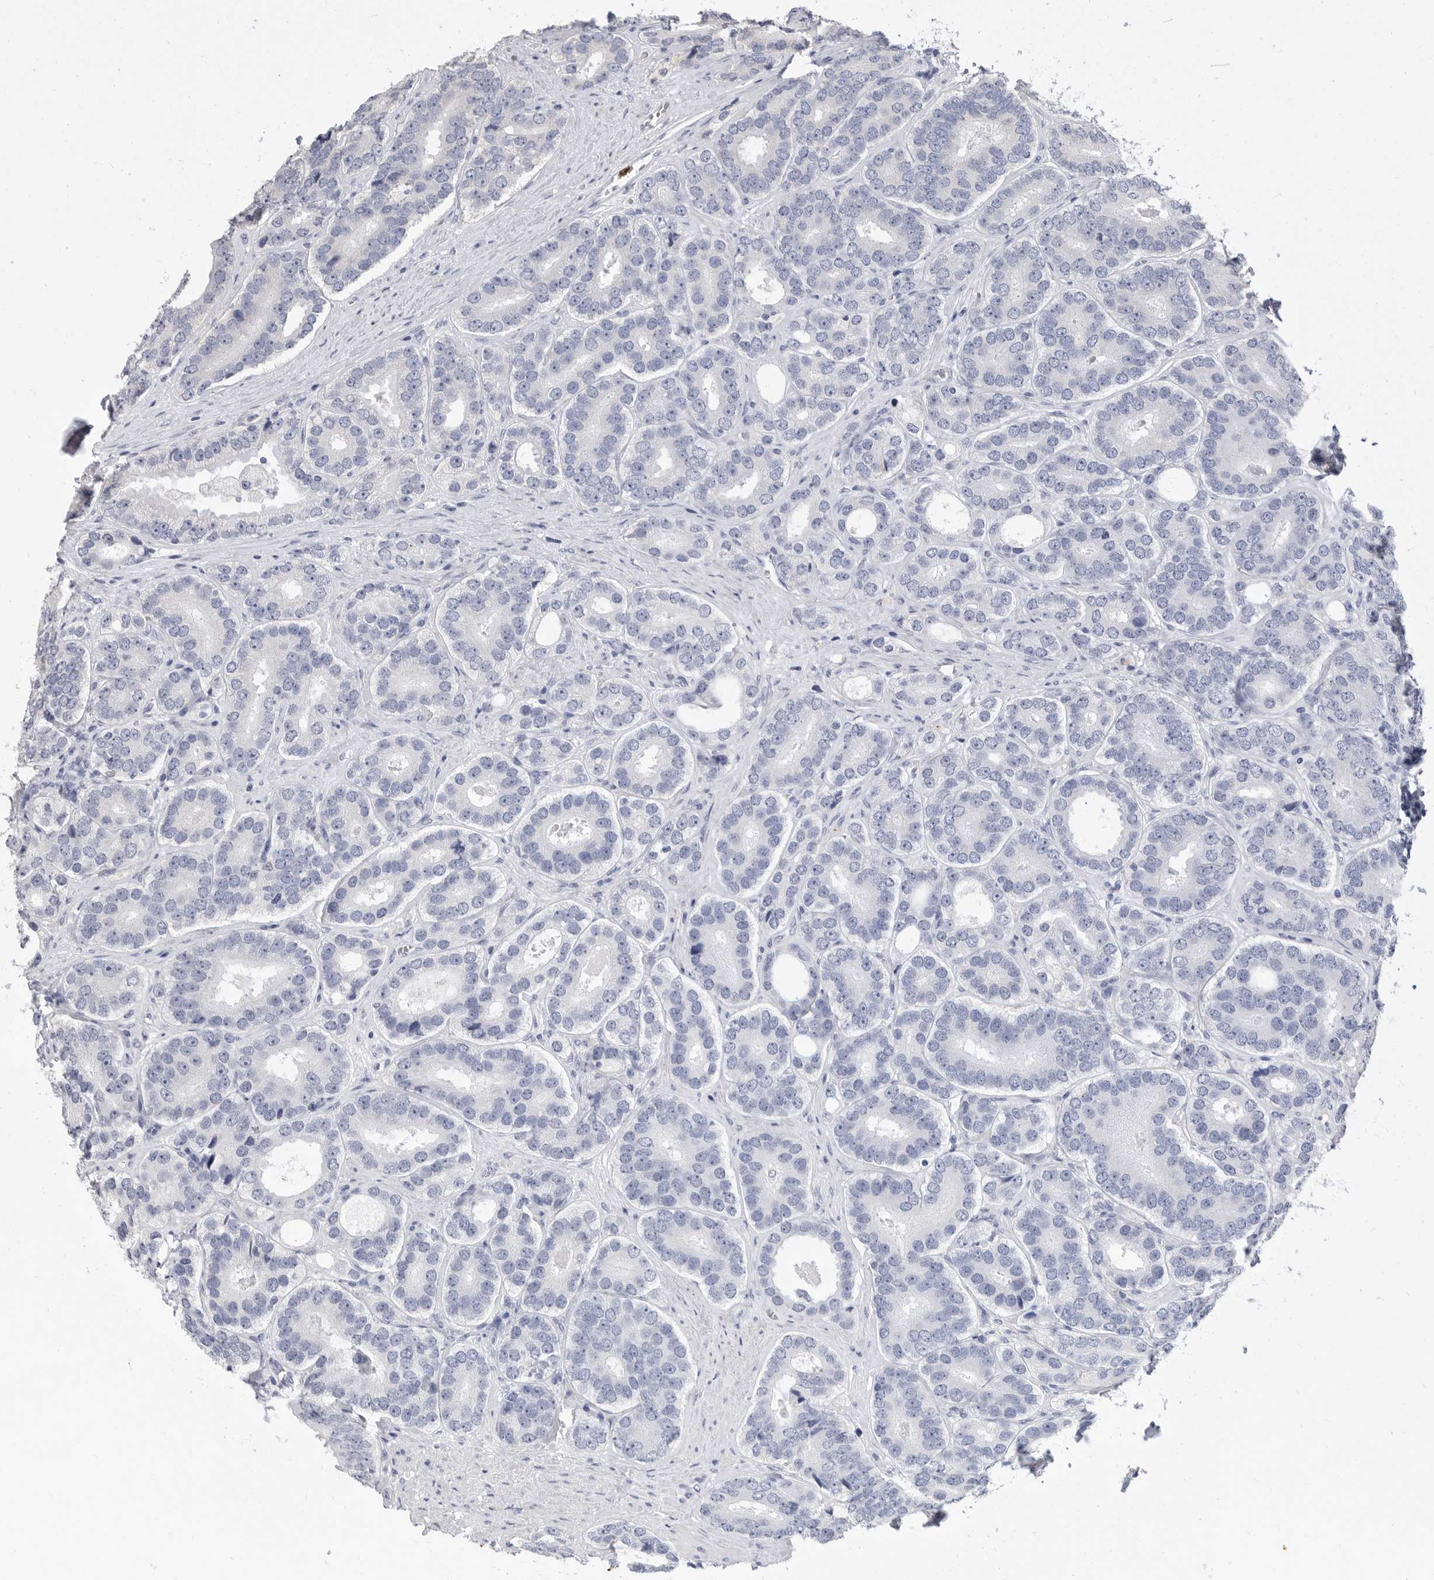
{"staining": {"intensity": "moderate", "quantity": "<25%", "location": "cytoplasmic/membranous"}, "tissue": "prostate cancer", "cell_type": "Tumor cells", "image_type": "cancer", "snomed": [{"axis": "morphology", "description": "Adenocarcinoma, High grade"}, {"axis": "topography", "description": "Prostate"}], "caption": "A photomicrograph of prostate high-grade adenocarcinoma stained for a protein exhibits moderate cytoplasmic/membranous brown staining in tumor cells.", "gene": "LTBR", "patient": {"sex": "male", "age": 56}}